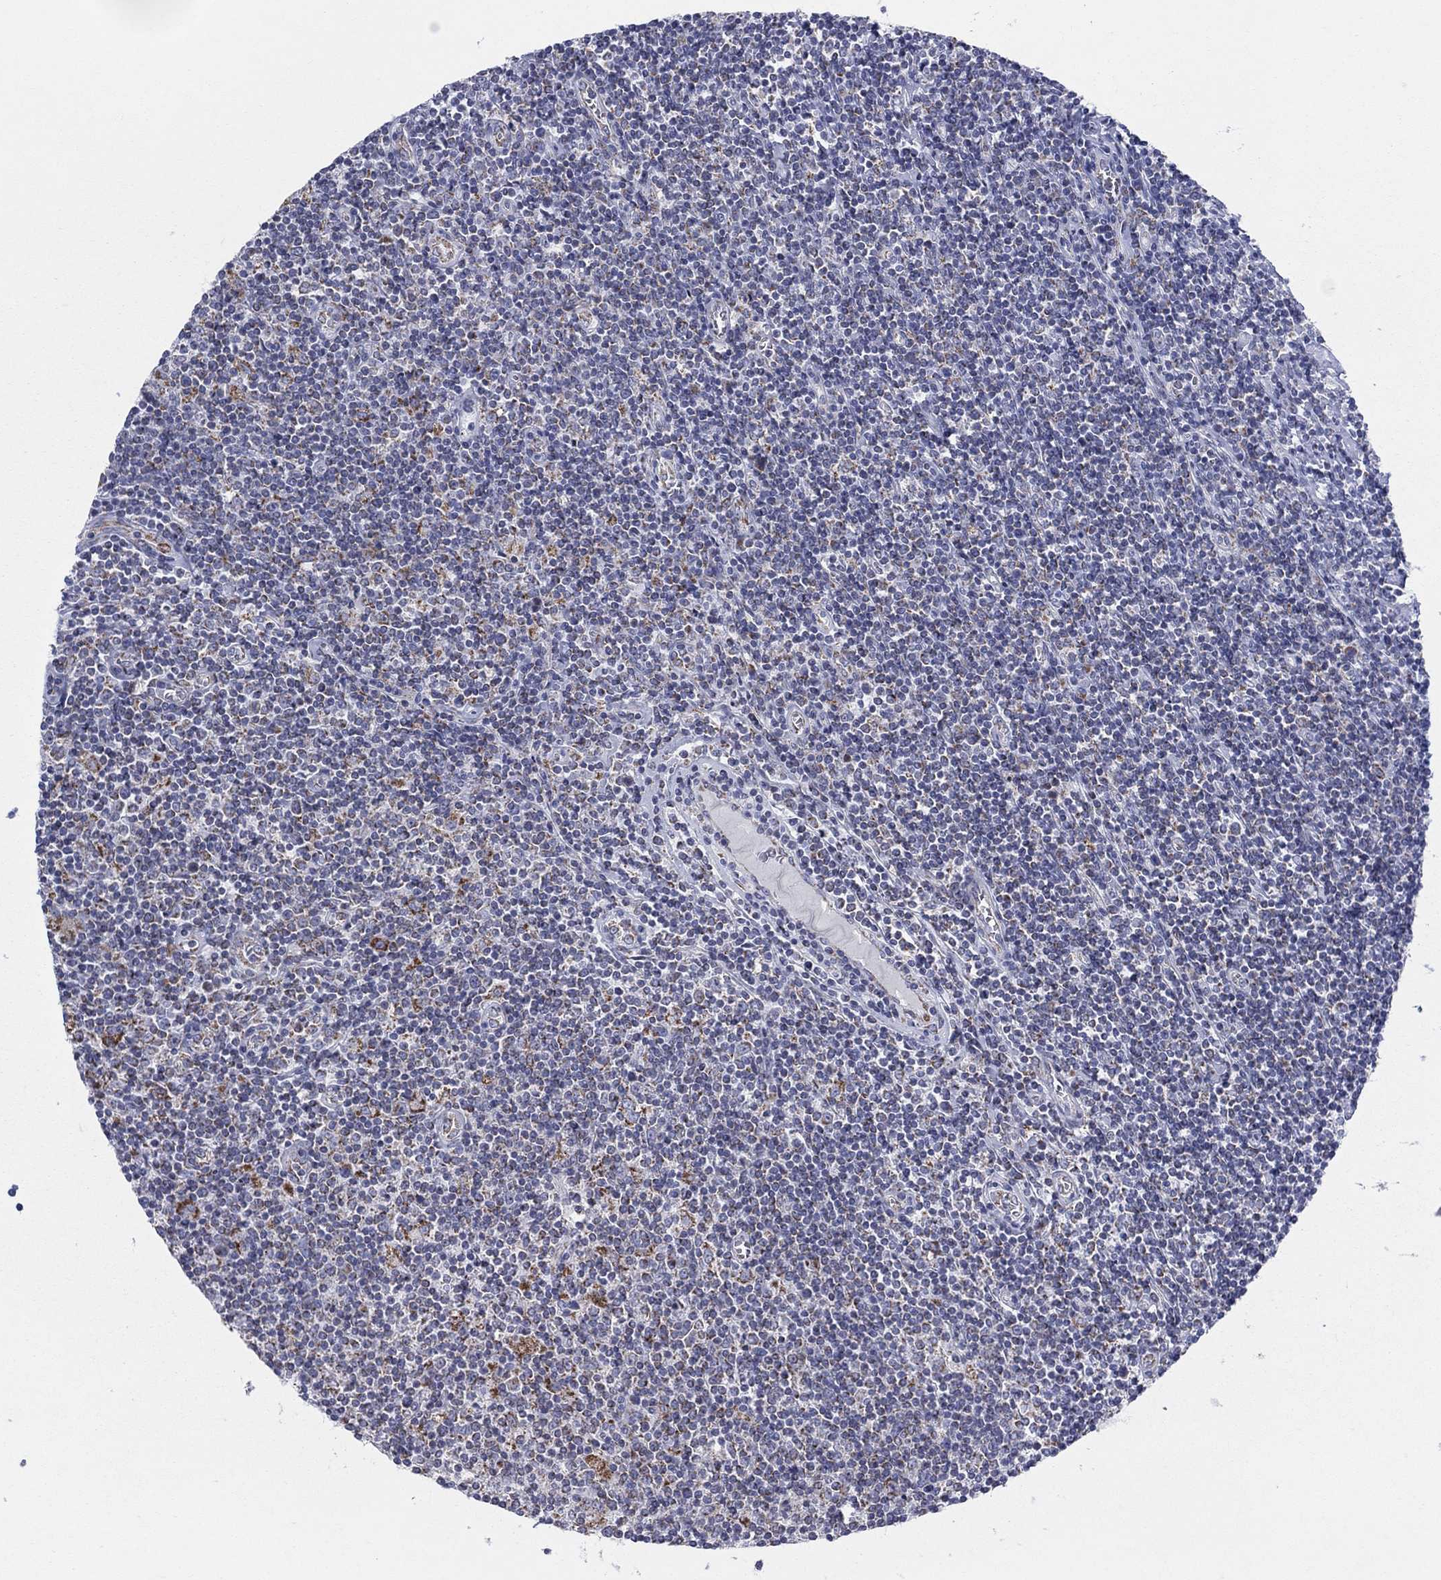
{"staining": {"intensity": "strong", "quantity": ">75%", "location": "cytoplasmic/membranous"}, "tissue": "lymphoma", "cell_type": "Tumor cells", "image_type": "cancer", "snomed": [{"axis": "morphology", "description": "Hodgkin's disease, NOS"}, {"axis": "topography", "description": "Lymph node"}], "caption": "DAB (3,3'-diaminobenzidine) immunohistochemical staining of lymphoma demonstrates strong cytoplasmic/membranous protein positivity in approximately >75% of tumor cells. Using DAB (brown) and hematoxylin (blue) stains, captured at high magnification using brightfield microscopy.", "gene": "KISS1R", "patient": {"sex": "male", "age": 40}}